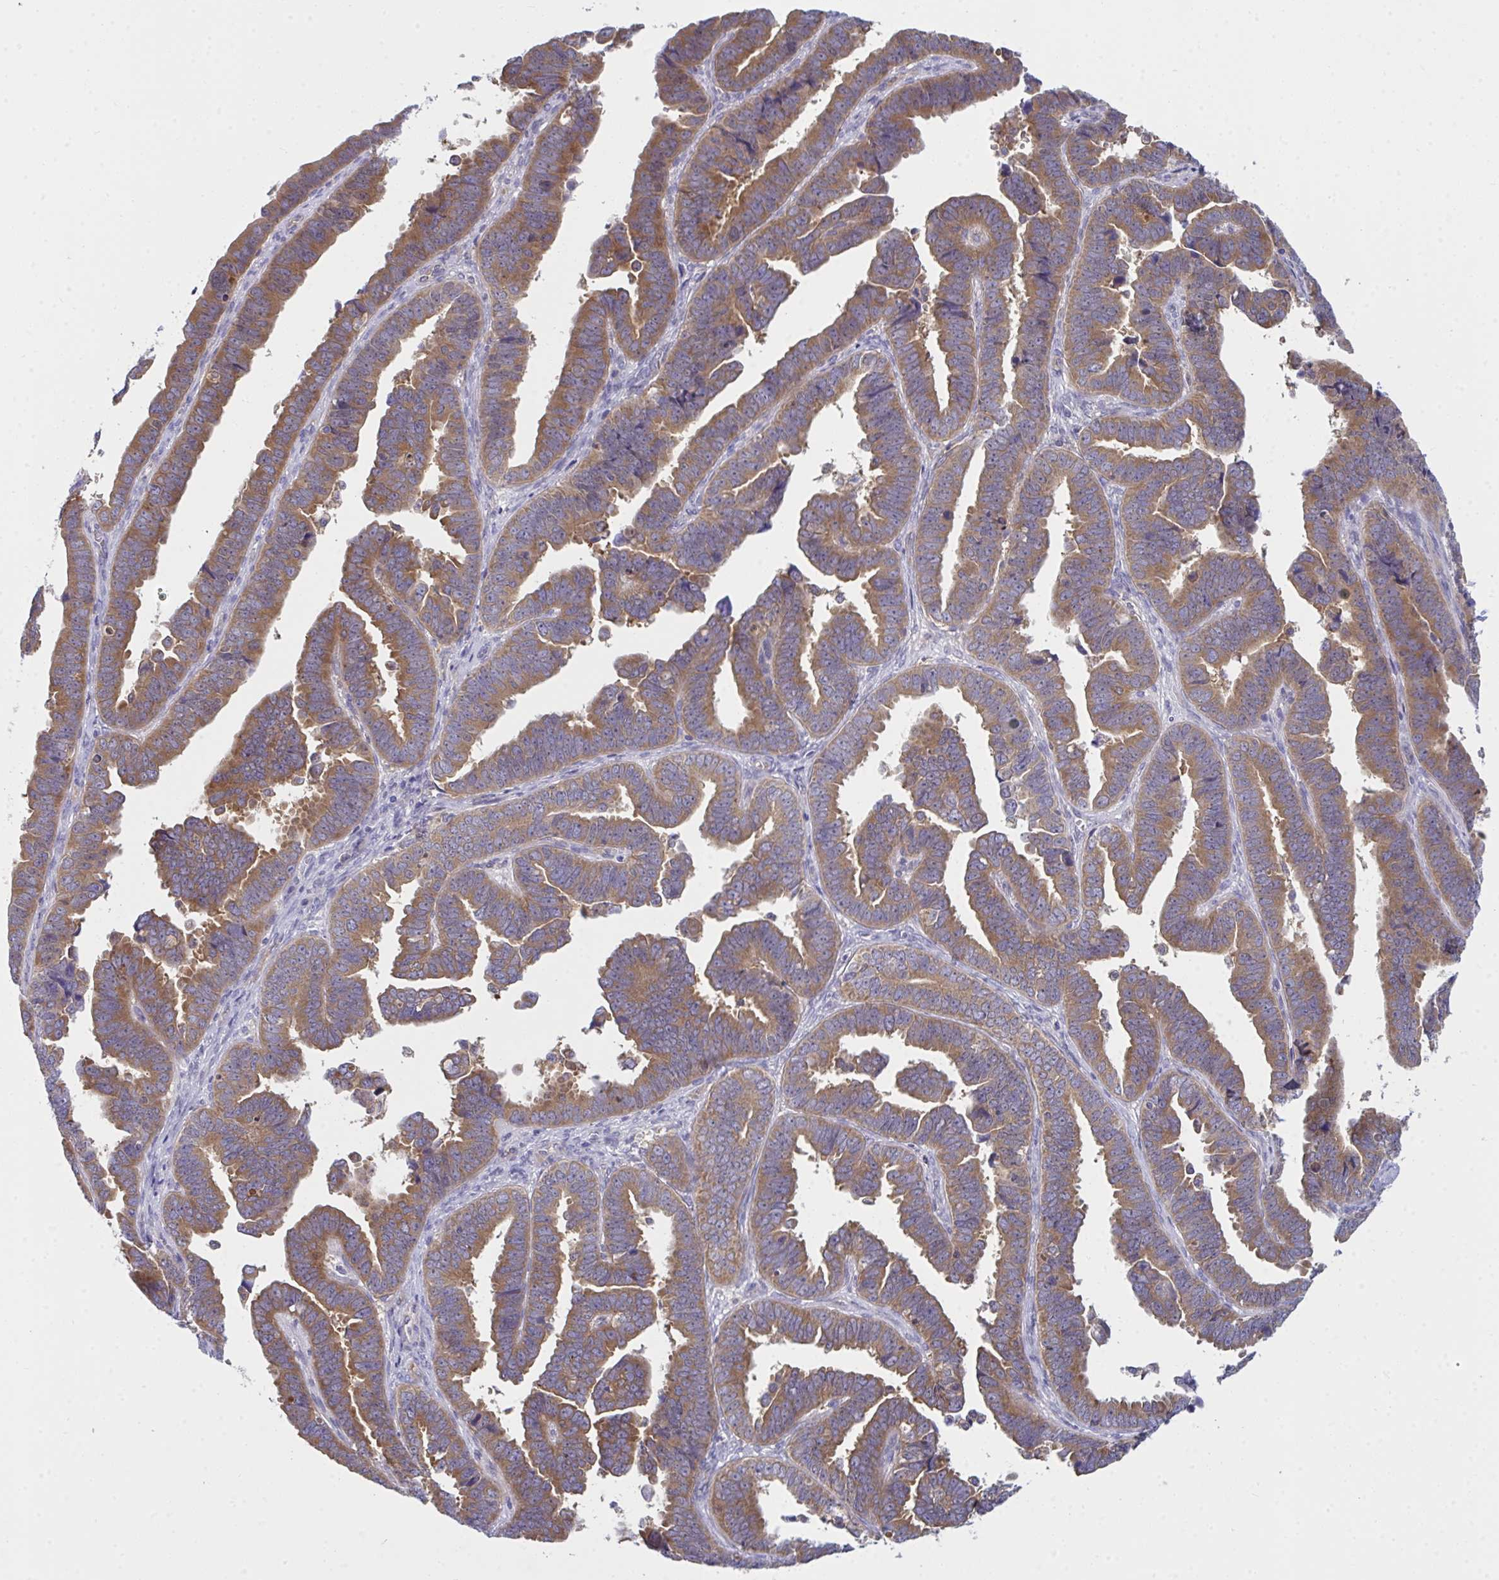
{"staining": {"intensity": "moderate", "quantity": ">75%", "location": "cytoplasmic/membranous"}, "tissue": "endometrial cancer", "cell_type": "Tumor cells", "image_type": "cancer", "snomed": [{"axis": "morphology", "description": "Adenocarcinoma, NOS"}, {"axis": "topography", "description": "Endometrium"}], "caption": "Protein expression analysis of endometrial cancer exhibits moderate cytoplasmic/membranous expression in approximately >75% of tumor cells.", "gene": "SLC30A6", "patient": {"sex": "female", "age": 75}}